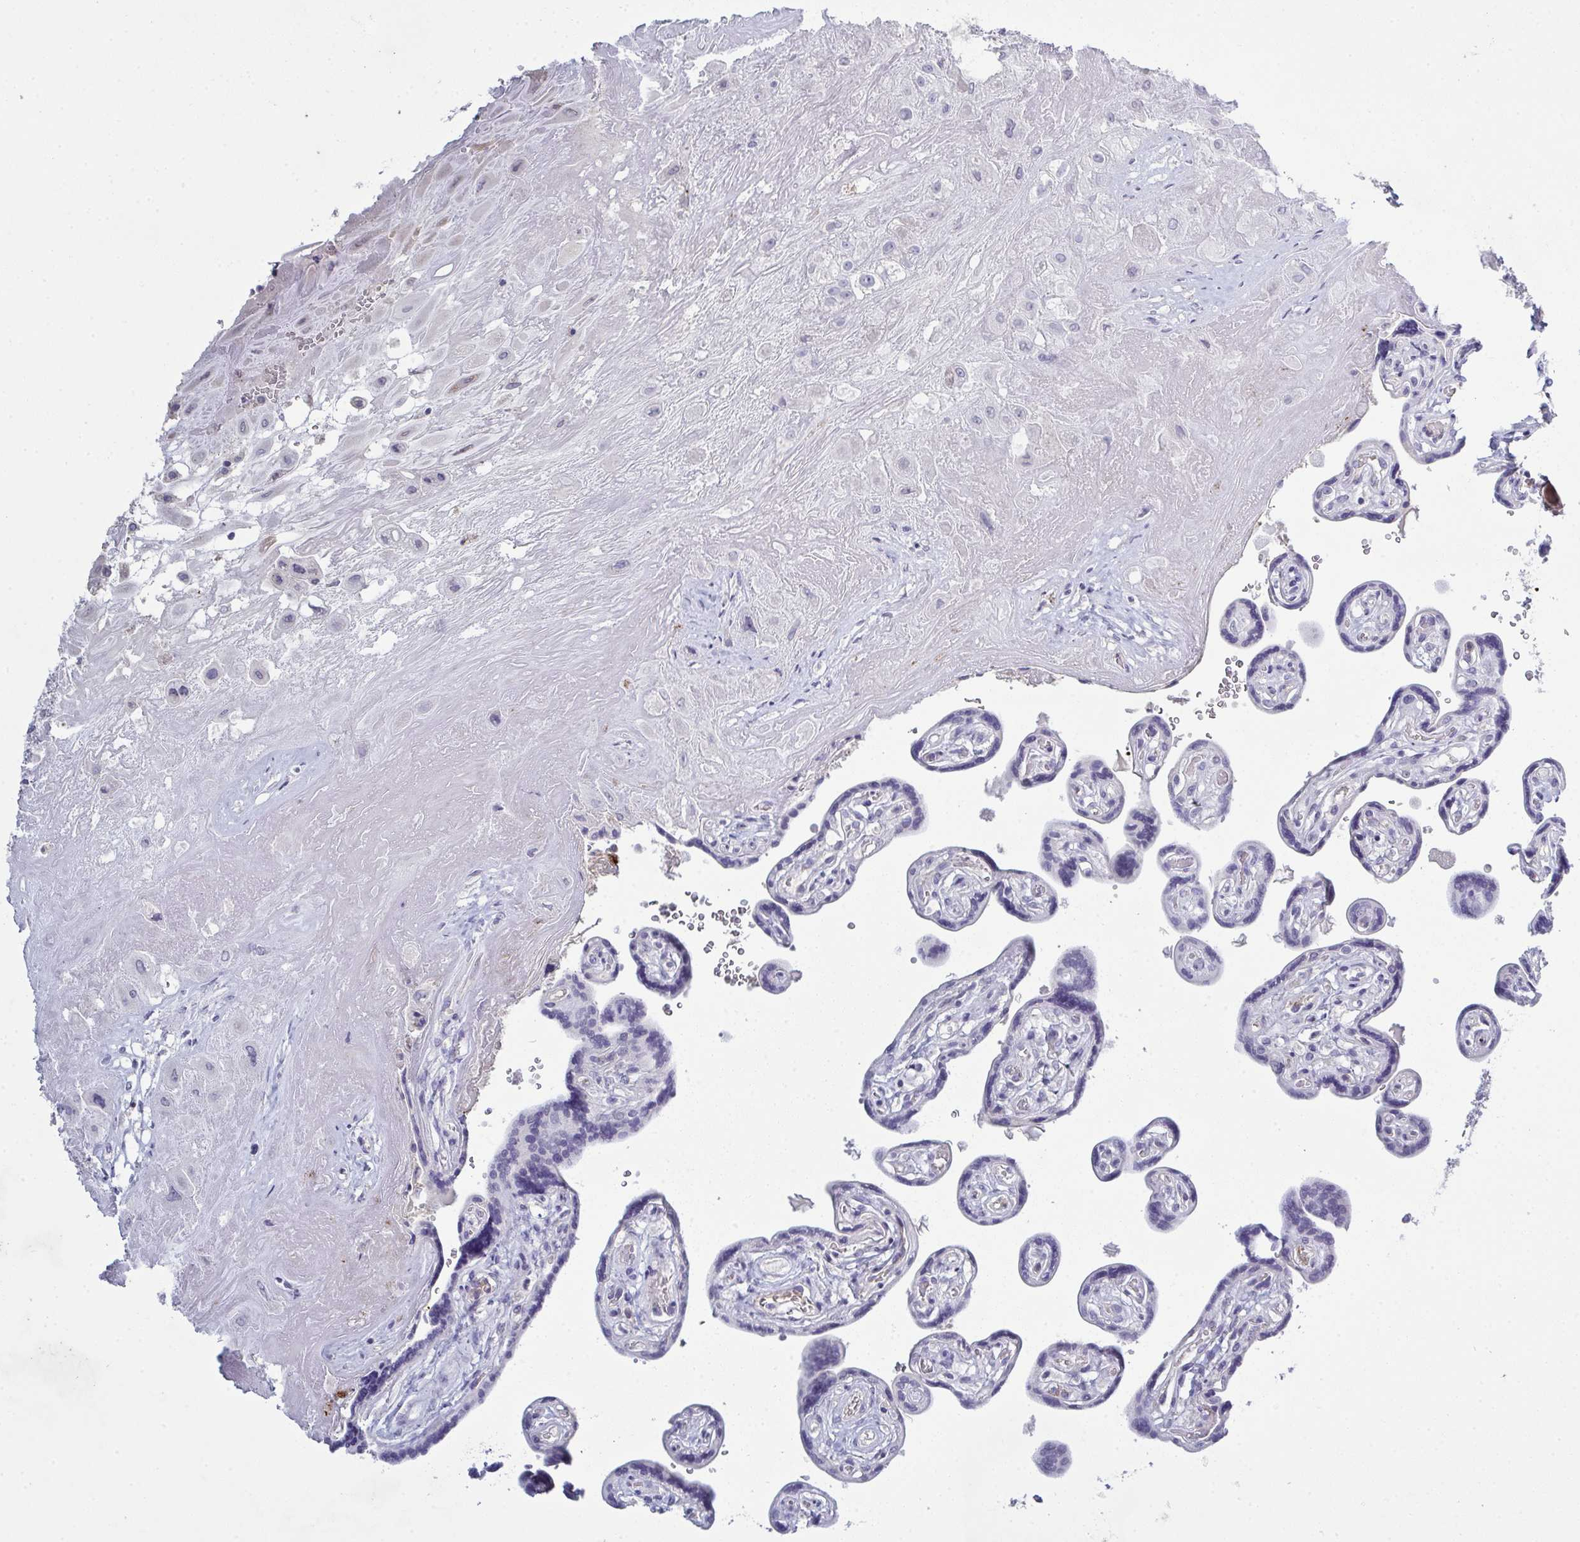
{"staining": {"intensity": "negative", "quantity": "none", "location": "none"}, "tissue": "placenta", "cell_type": "Decidual cells", "image_type": "normal", "snomed": [{"axis": "morphology", "description": "Normal tissue, NOS"}, {"axis": "topography", "description": "Placenta"}], "caption": "An immunohistochemistry (IHC) micrograph of benign placenta is shown. There is no staining in decidual cells of placenta.", "gene": "ADAM21", "patient": {"sex": "female", "age": 32}}